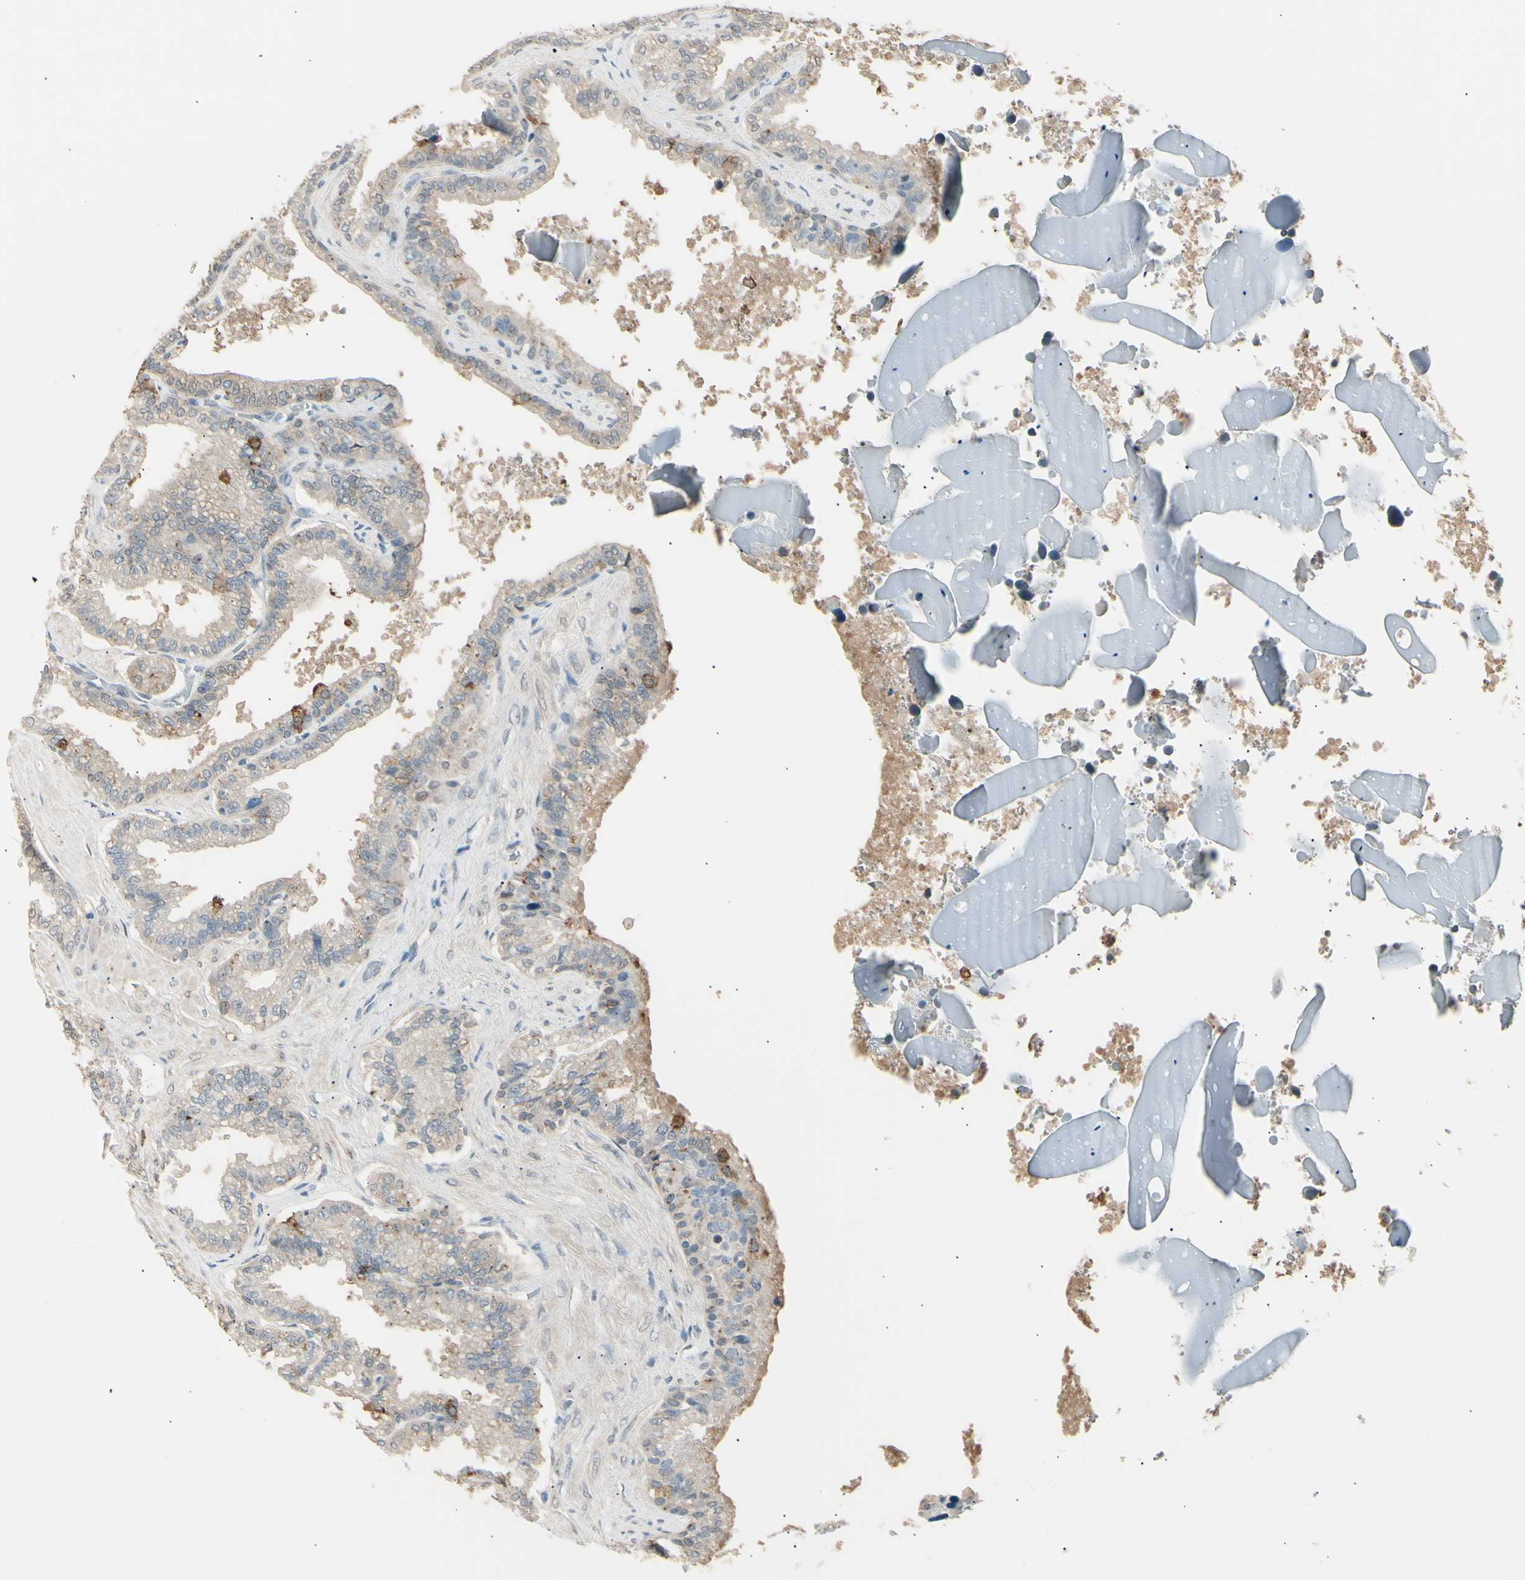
{"staining": {"intensity": "weak", "quantity": "<25%", "location": "cytoplasmic/membranous"}, "tissue": "seminal vesicle", "cell_type": "Glandular cells", "image_type": "normal", "snomed": [{"axis": "morphology", "description": "Normal tissue, NOS"}, {"axis": "topography", "description": "Seminal veicle"}], "caption": "Immunohistochemical staining of normal seminal vesicle displays no significant positivity in glandular cells. (Brightfield microscopy of DAB (3,3'-diaminobenzidine) IHC at high magnification).", "gene": "LHPP", "patient": {"sex": "male", "age": 46}}